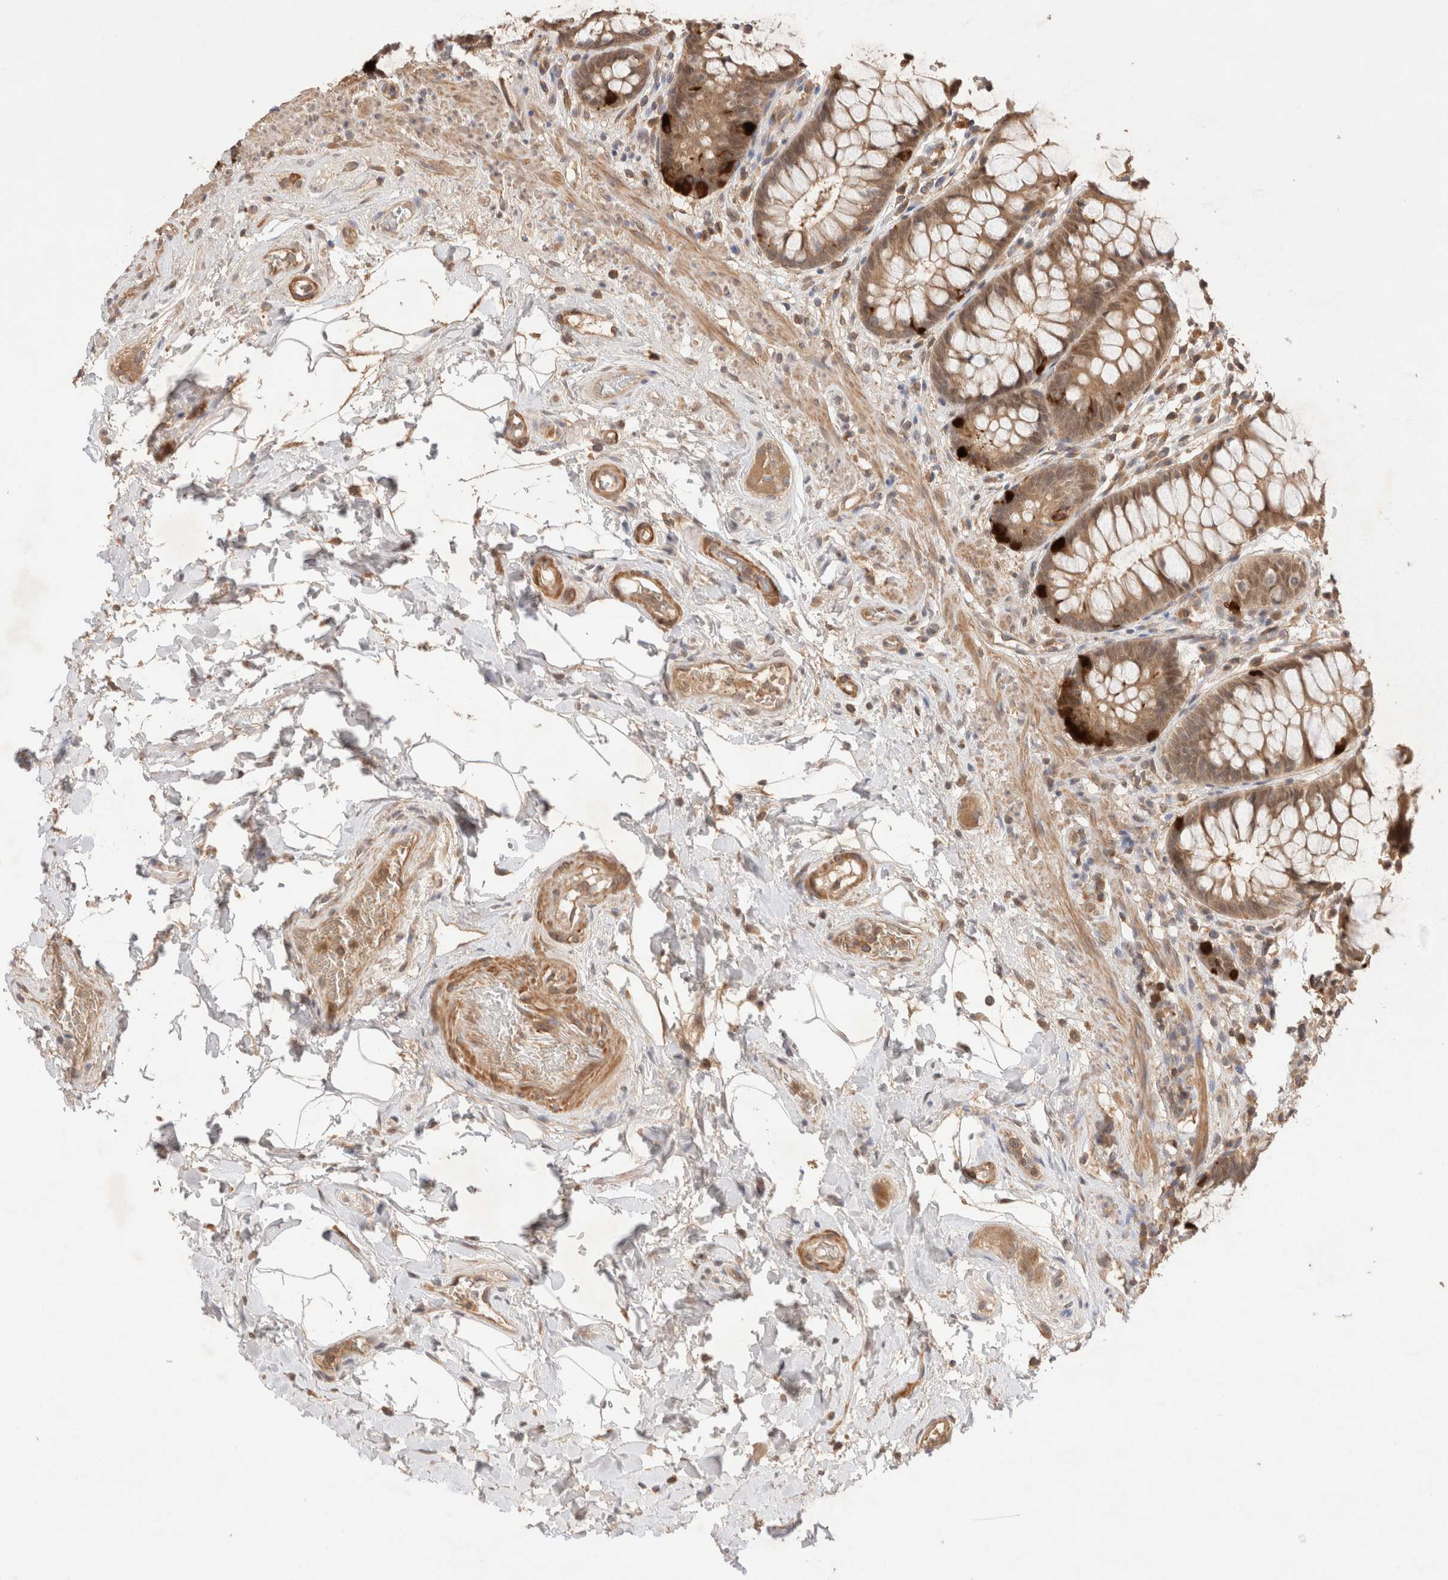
{"staining": {"intensity": "moderate", "quantity": ">75%", "location": "cytoplasmic/membranous"}, "tissue": "rectum", "cell_type": "Glandular cells", "image_type": "normal", "snomed": [{"axis": "morphology", "description": "Normal tissue, NOS"}, {"axis": "topography", "description": "Rectum"}], "caption": "An image showing moderate cytoplasmic/membranous positivity in approximately >75% of glandular cells in benign rectum, as visualized by brown immunohistochemical staining.", "gene": "CARNMT1", "patient": {"sex": "male", "age": 64}}